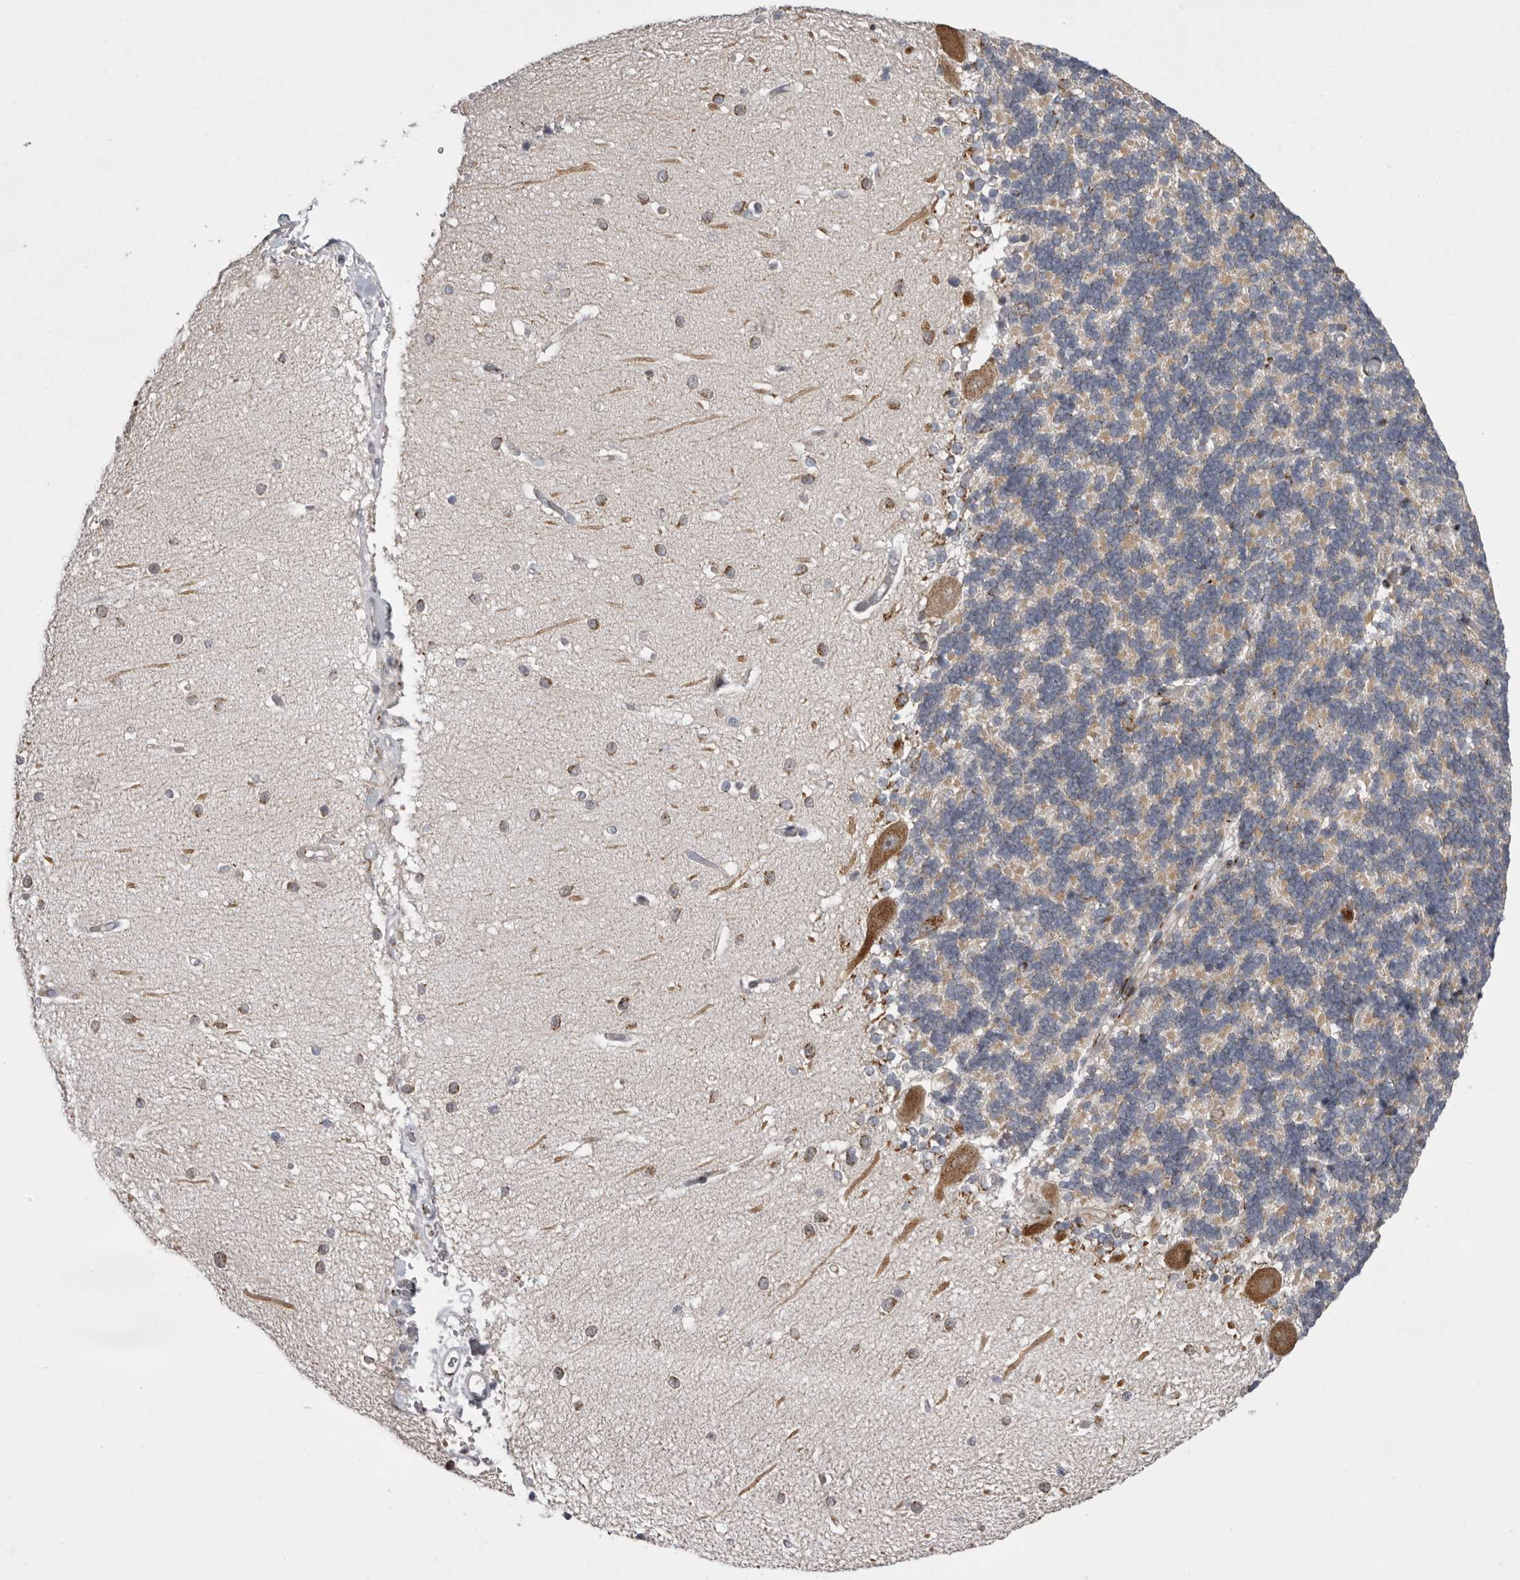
{"staining": {"intensity": "weak", "quantity": "25%-75%", "location": "cytoplasmic/membranous"}, "tissue": "cerebellum", "cell_type": "Cells in granular layer", "image_type": "normal", "snomed": [{"axis": "morphology", "description": "Normal tissue, NOS"}, {"axis": "topography", "description": "Cerebellum"}], "caption": "Cerebellum was stained to show a protein in brown. There is low levels of weak cytoplasmic/membranous expression in approximately 25%-75% of cells in granular layer. (brown staining indicates protein expression, while blue staining denotes nuclei).", "gene": "WDR47", "patient": {"sex": "male", "age": 37}}